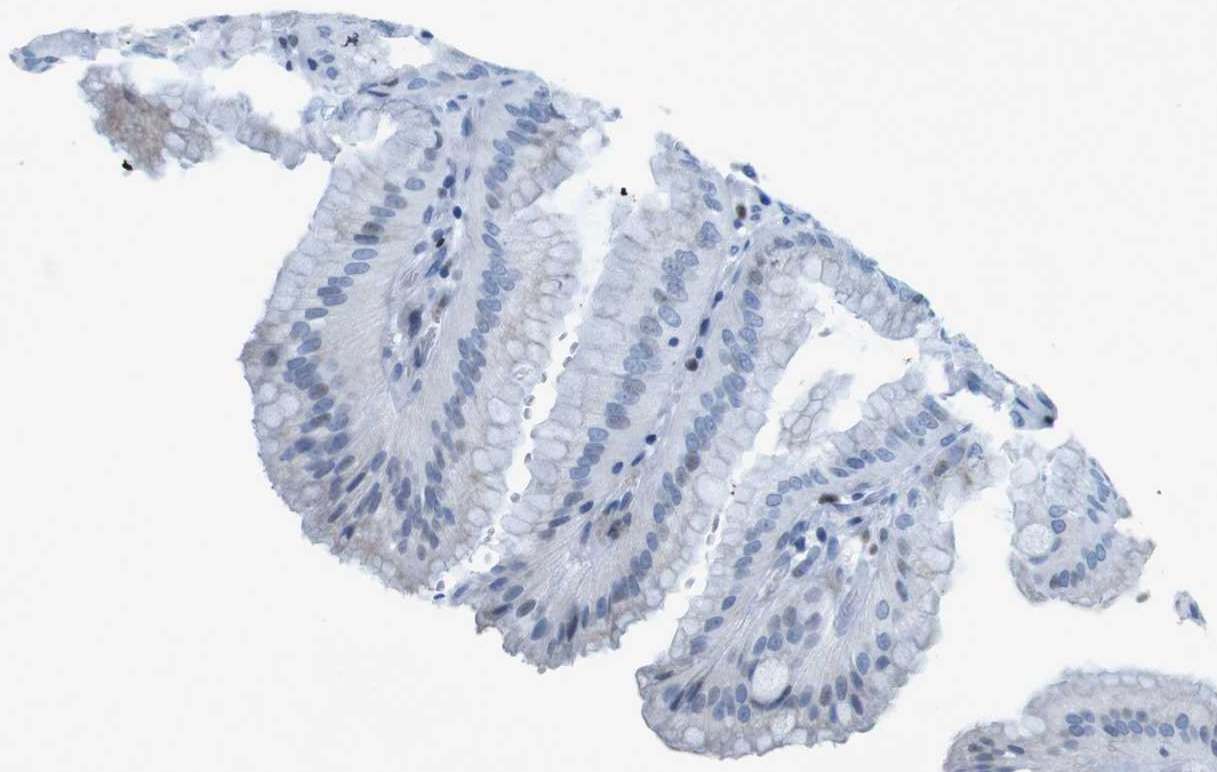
{"staining": {"intensity": "strong", "quantity": "25%-75%", "location": "cytoplasmic/membranous,nuclear"}, "tissue": "stomach", "cell_type": "Glandular cells", "image_type": "normal", "snomed": [{"axis": "morphology", "description": "Normal tissue, NOS"}, {"axis": "topography", "description": "Stomach, lower"}], "caption": "Strong cytoplasmic/membranous,nuclear positivity is seen in approximately 25%-75% of glandular cells in benign stomach. (Brightfield microscopy of DAB IHC at high magnification).", "gene": "CHAF1A", "patient": {"sex": "male", "age": 71}}